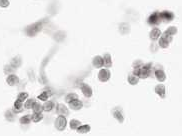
{"staining": {"intensity": "negative", "quantity": "none", "location": "none"}, "tissue": "adipose tissue", "cell_type": "Adipocytes", "image_type": "normal", "snomed": [{"axis": "morphology", "description": "Normal tissue, NOS"}, {"axis": "topography", "description": "Breast"}], "caption": "Protein analysis of benign adipose tissue reveals no significant expression in adipocytes. The staining is performed using DAB brown chromogen with nuclei counter-stained in using hematoxylin.", "gene": "LMOD1", "patient": {"sex": "female", "age": 23}}